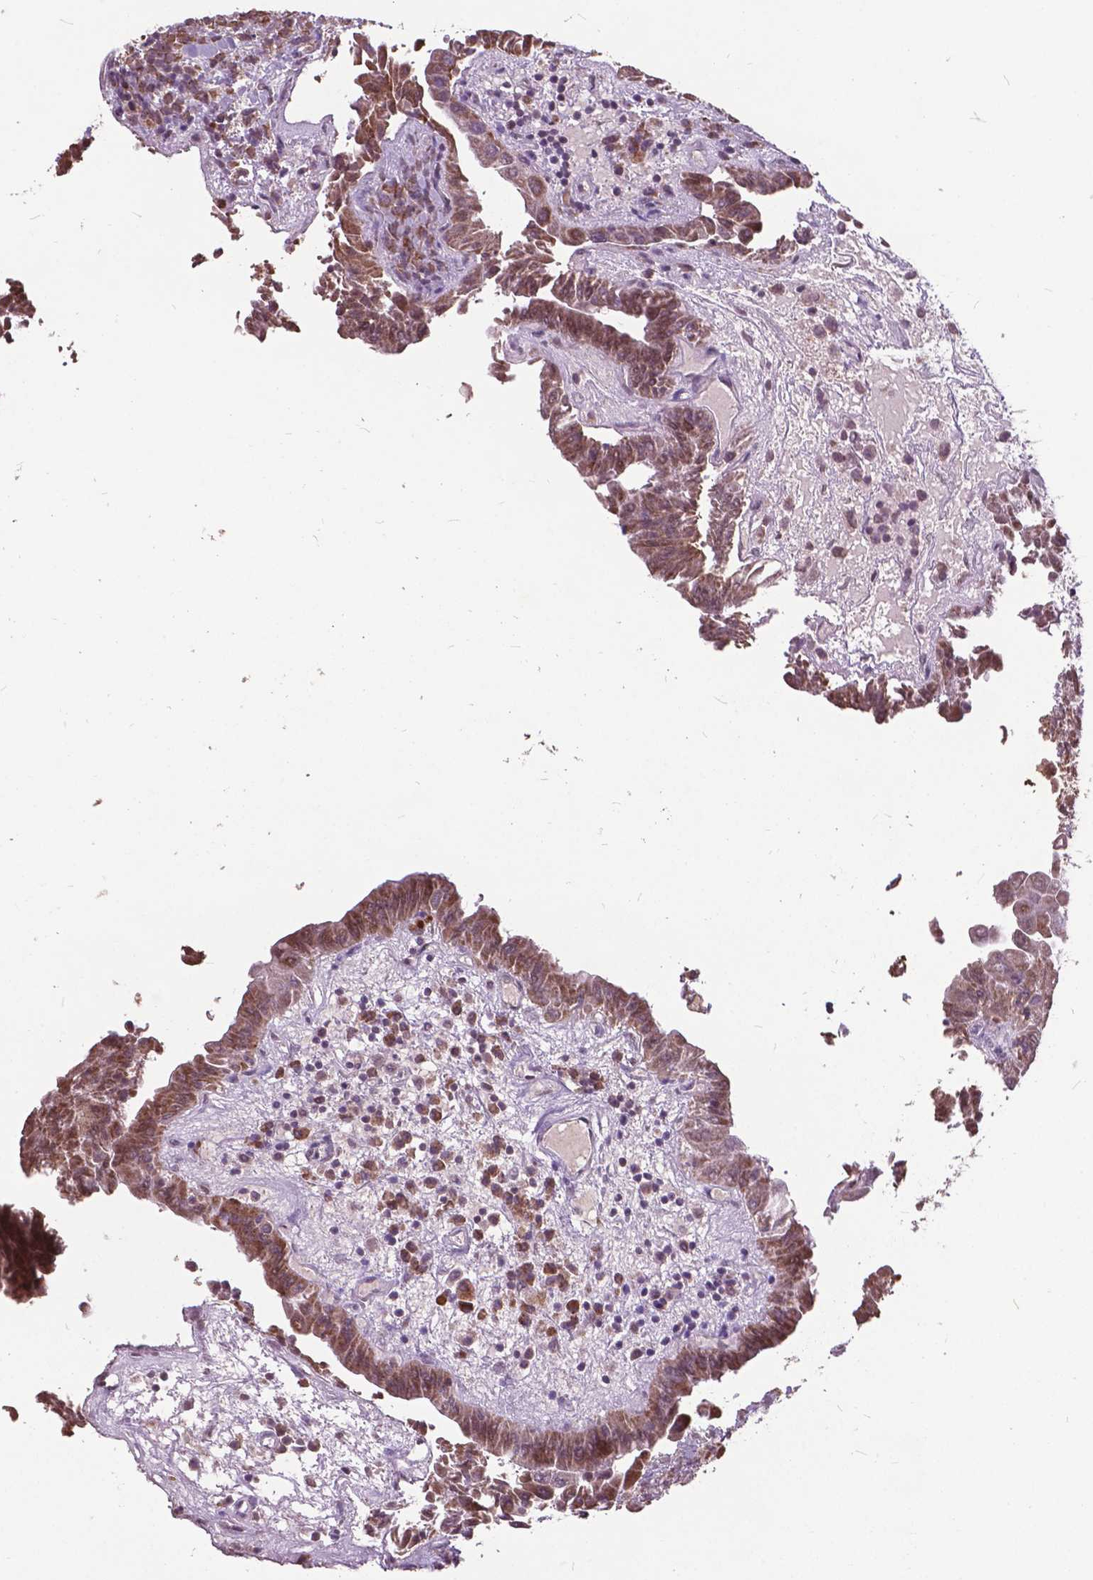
{"staining": {"intensity": "moderate", "quantity": ">75%", "location": "cytoplasmic/membranous,nuclear"}, "tissue": "thyroid cancer", "cell_type": "Tumor cells", "image_type": "cancer", "snomed": [{"axis": "morphology", "description": "Papillary adenocarcinoma, NOS"}, {"axis": "topography", "description": "Thyroid gland"}], "caption": "Thyroid papillary adenocarcinoma stained with a protein marker exhibits moderate staining in tumor cells.", "gene": "MSH2", "patient": {"sex": "female", "age": 37}}